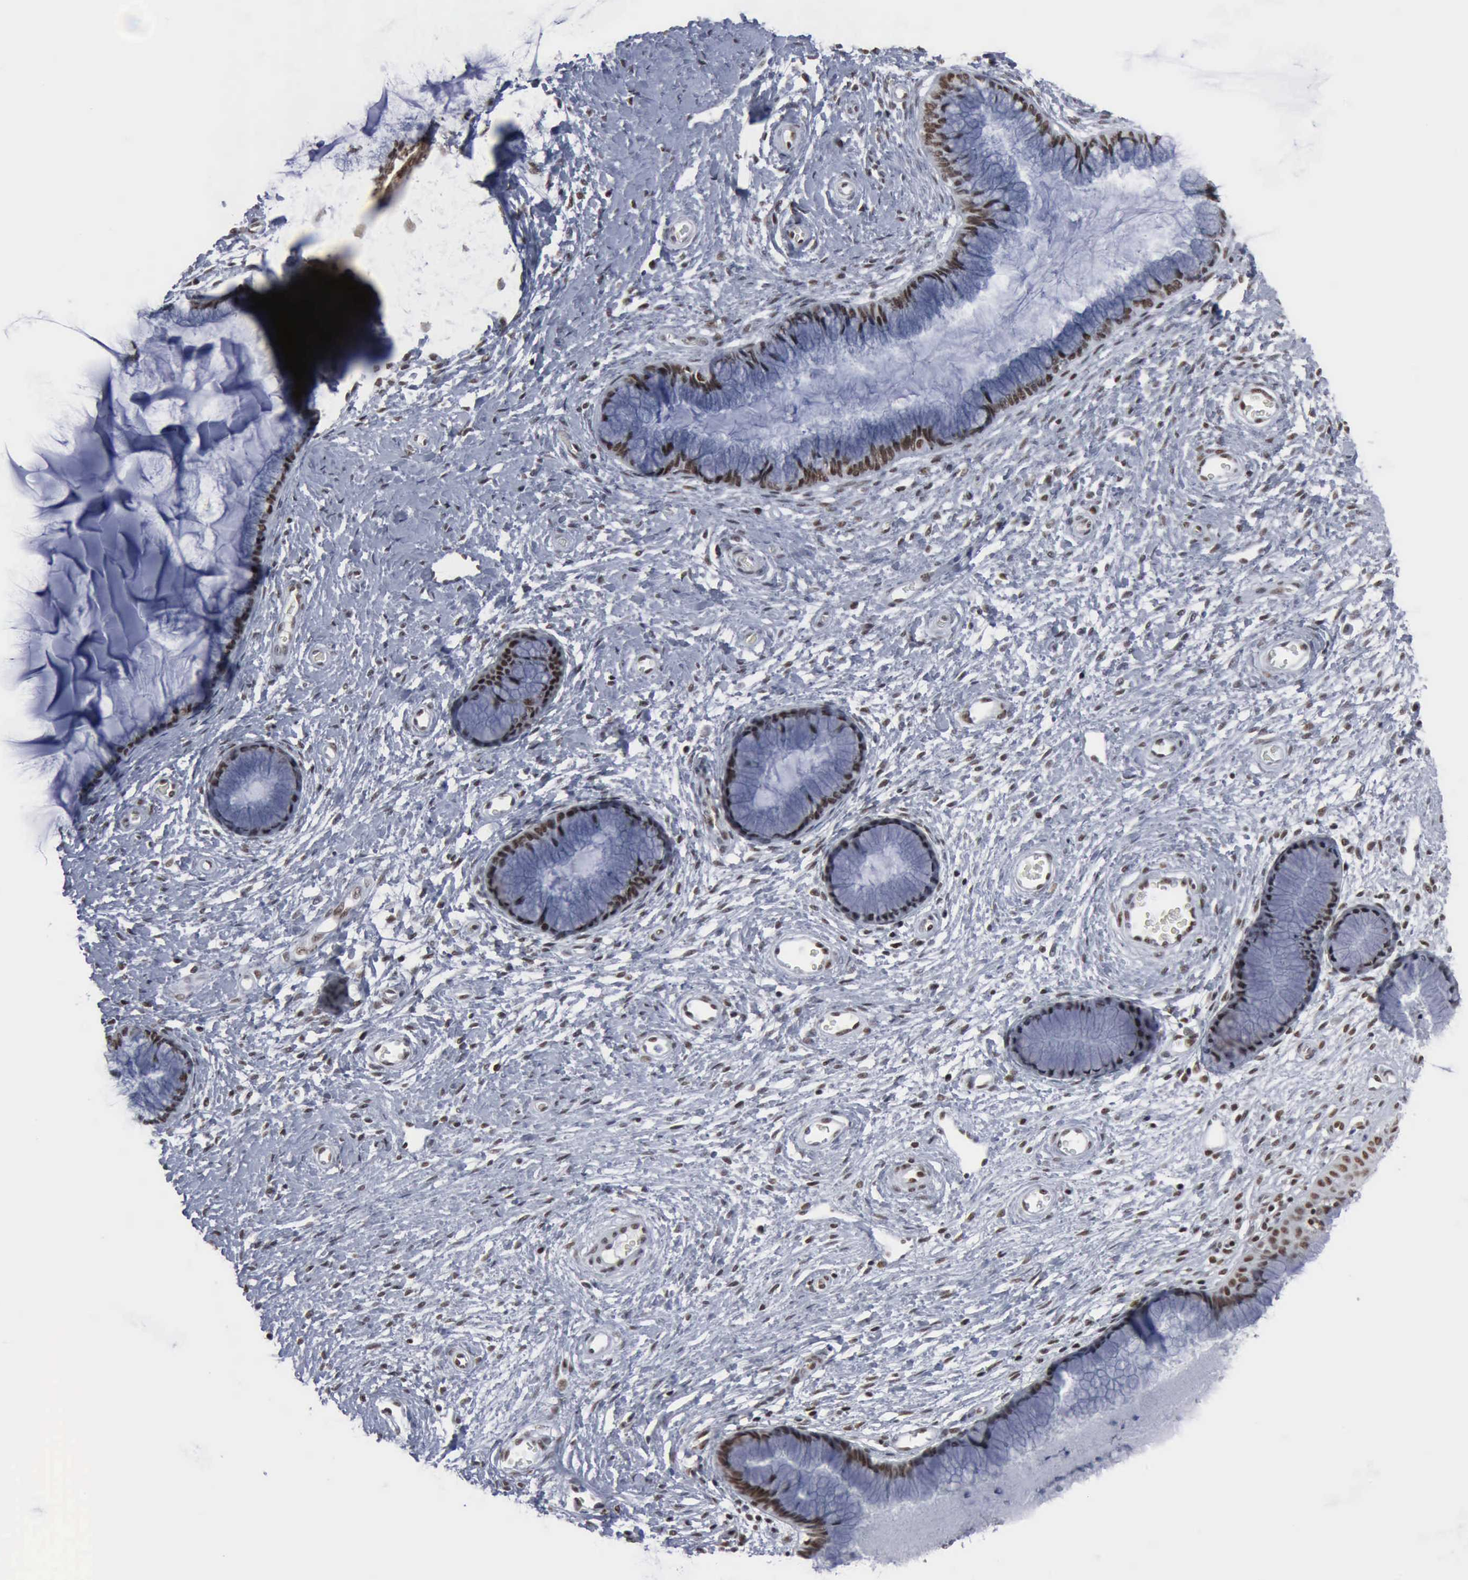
{"staining": {"intensity": "strong", "quantity": ">75%", "location": "nuclear"}, "tissue": "cervix", "cell_type": "Glandular cells", "image_type": "normal", "snomed": [{"axis": "morphology", "description": "Normal tissue, NOS"}, {"axis": "topography", "description": "Cervix"}], "caption": "Protein analysis of unremarkable cervix displays strong nuclear staining in approximately >75% of glandular cells.", "gene": "XPA", "patient": {"sex": "female", "age": 27}}